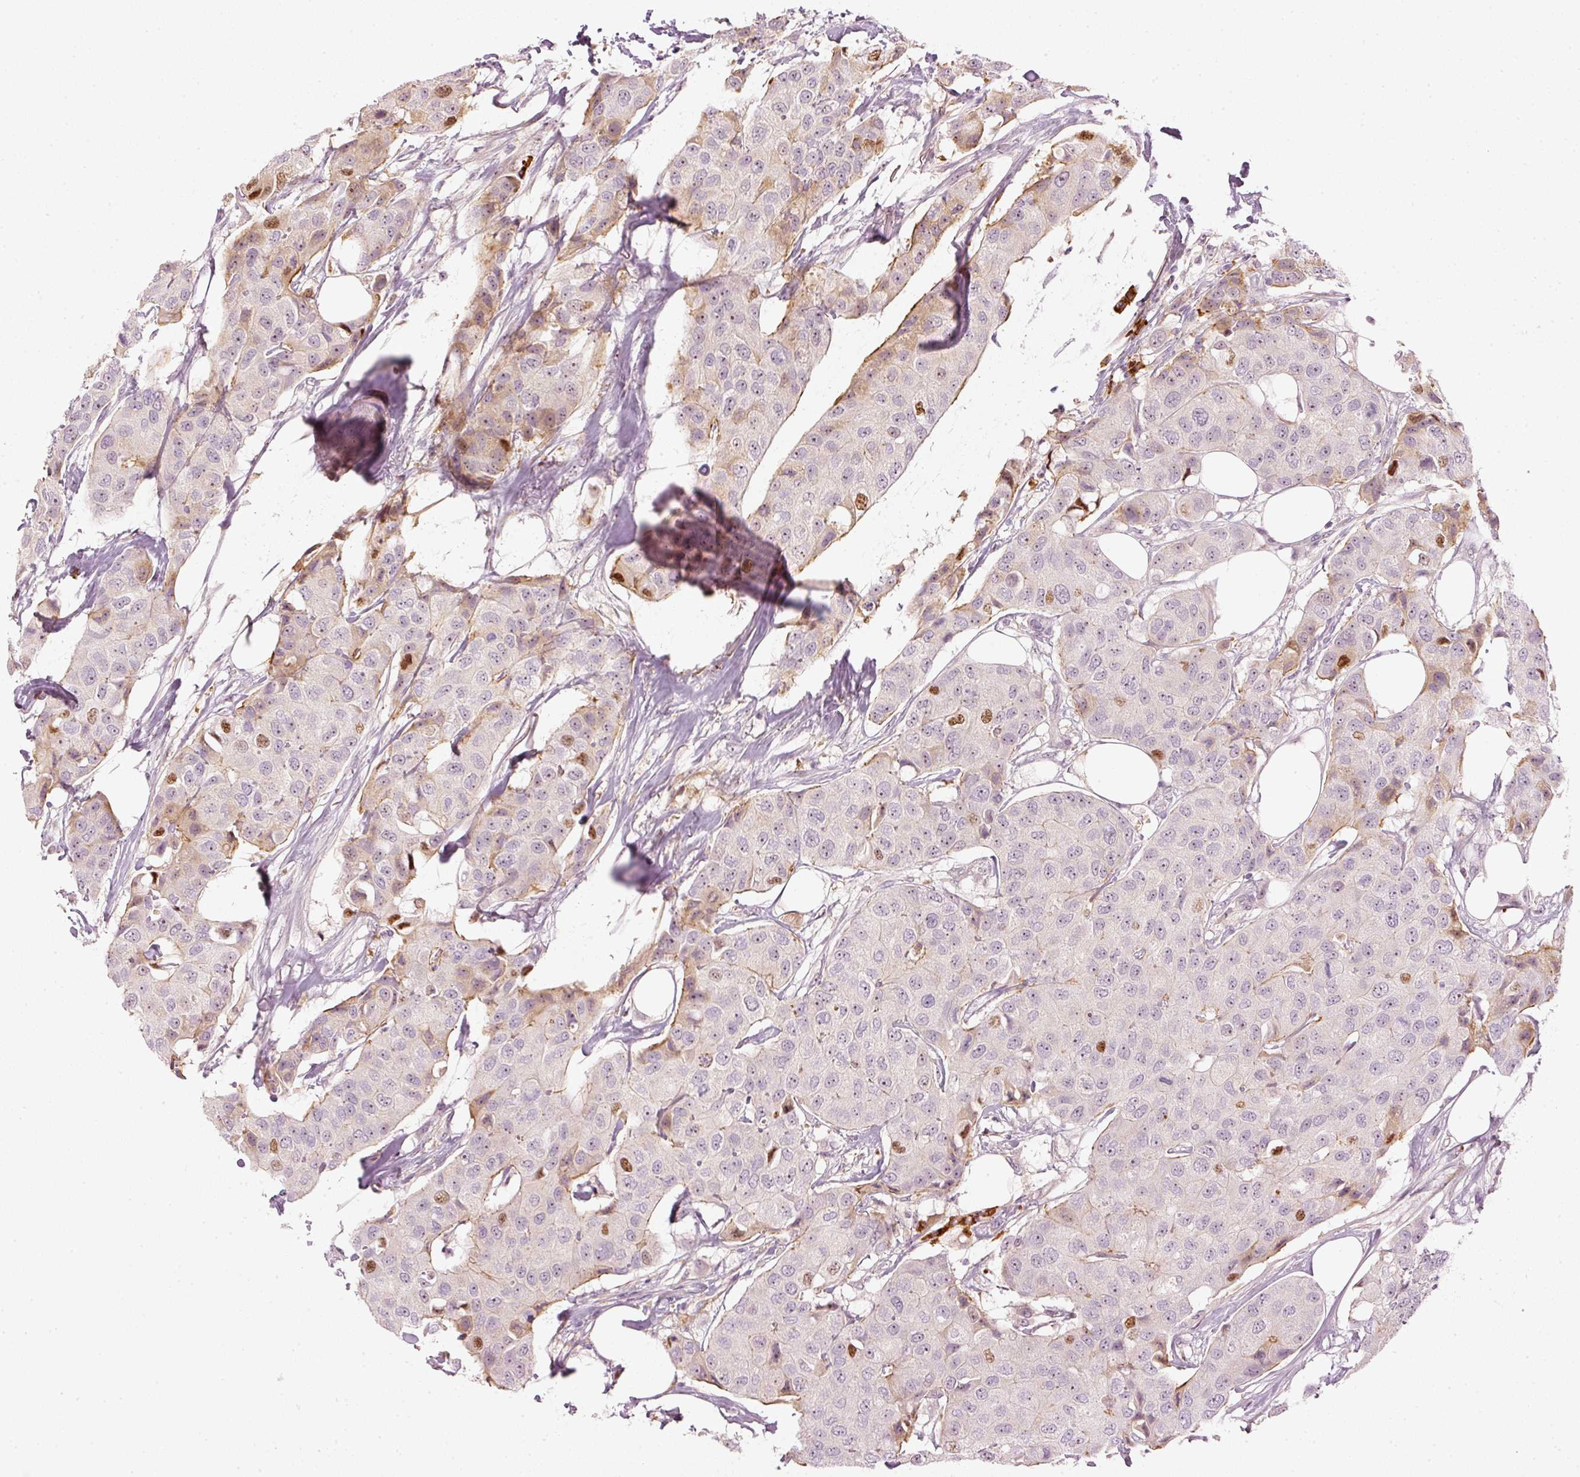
{"staining": {"intensity": "moderate", "quantity": "<25%", "location": "nuclear"}, "tissue": "breast cancer", "cell_type": "Tumor cells", "image_type": "cancer", "snomed": [{"axis": "morphology", "description": "Duct carcinoma"}, {"axis": "topography", "description": "Breast"}], "caption": "High-magnification brightfield microscopy of breast cancer stained with DAB (3,3'-diaminobenzidine) (brown) and counterstained with hematoxylin (blue). tumor cells exhibit moderate nuclear positivity is present in approximately<25% of cells. Ihc stains the protein of interest in brown and the nuclei are stained blue.", "gene": "VCAM1", "patient": {"sex": "female", "age": 80}}